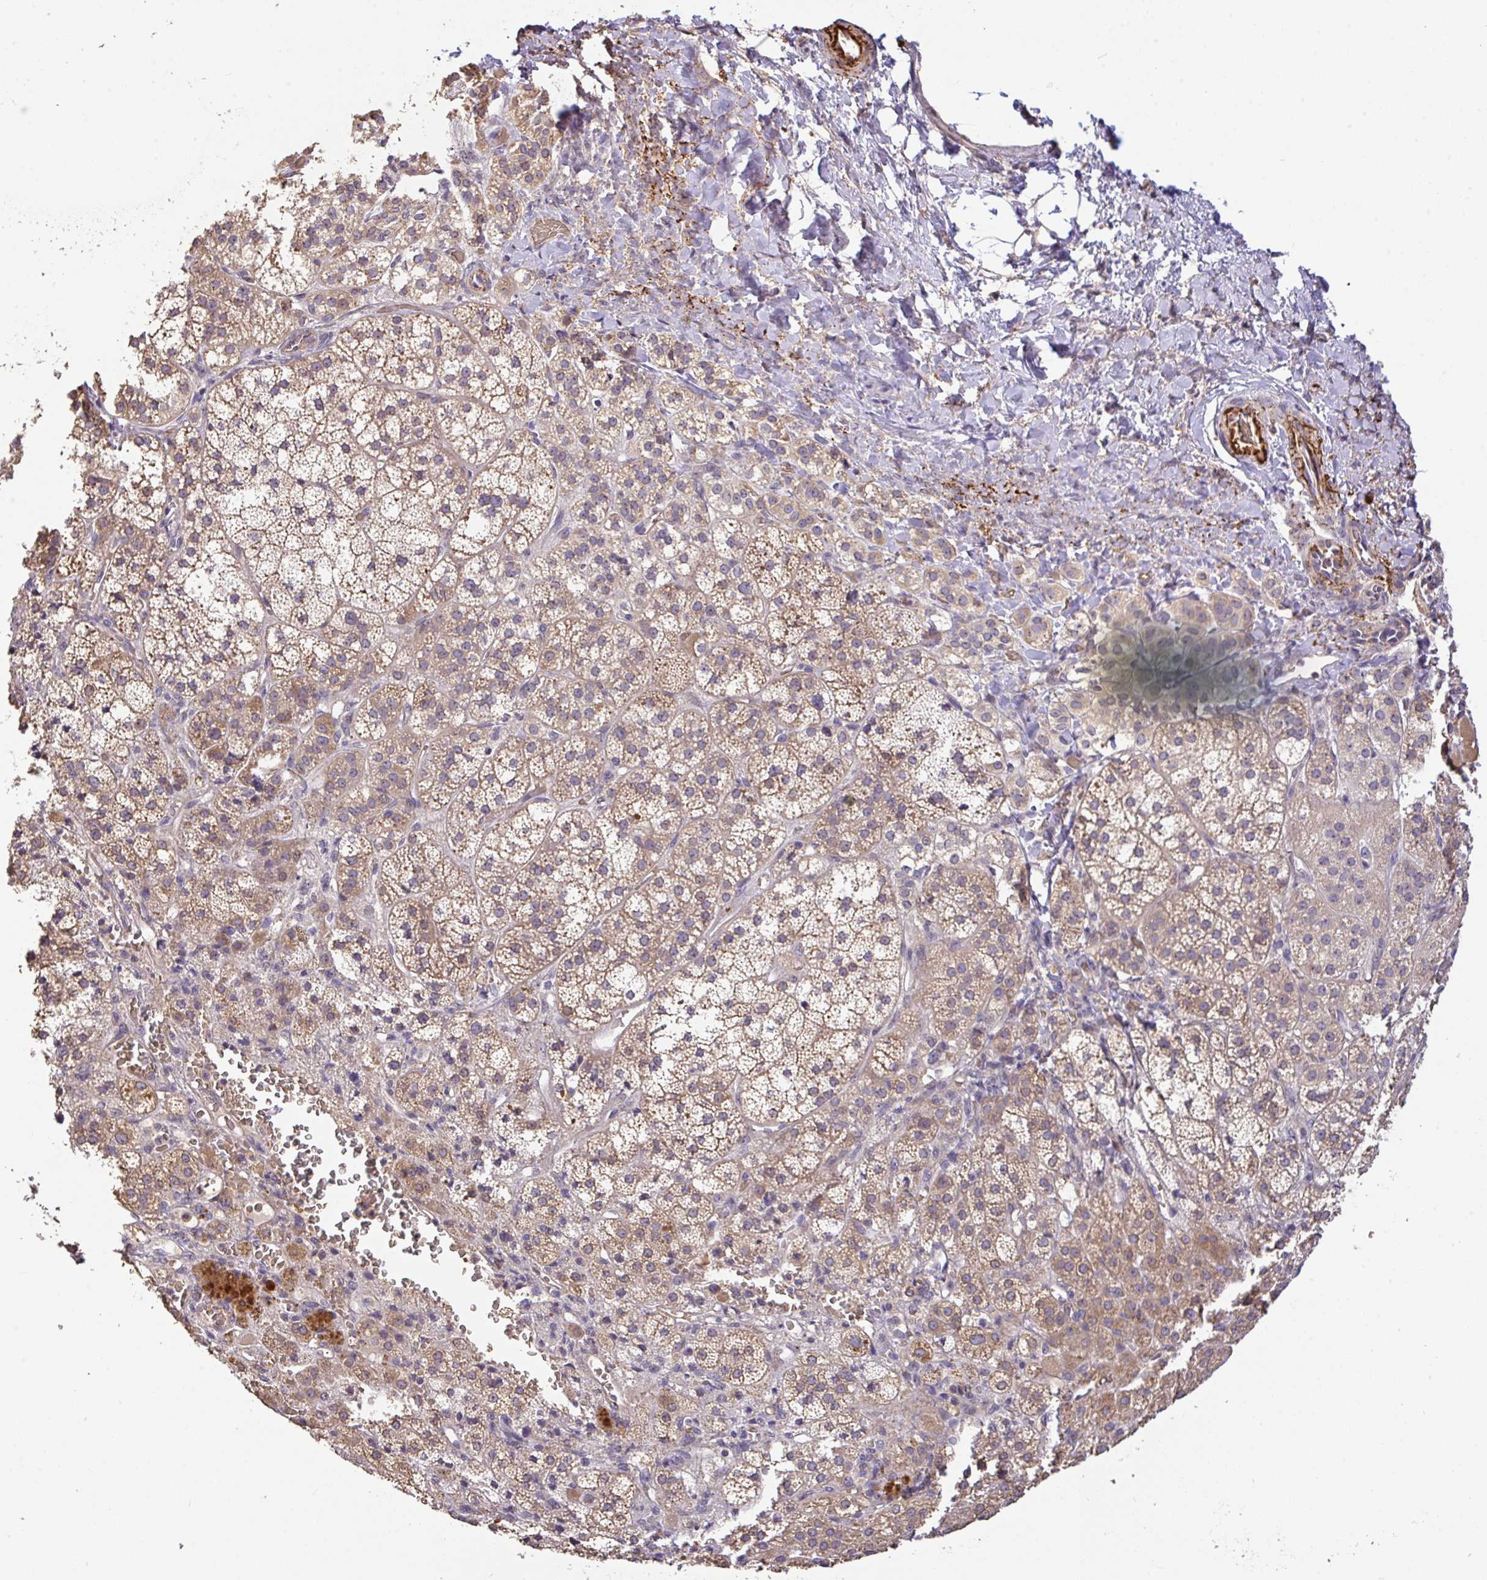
{"staining": {"intensity": "moderate", "quantity": ">75%", "location": "cytoplasmic/membranous"}, "tissue": "adrenal gland", "cell_type": "Glandular cells", "image_type": "normal", "snomed": [{"axis": "morphology", "description": "Normal tissue, NOS"}, {"axis": "topography", "description": "Adrenal gland"}], "caption": "Adrenal gland stained for a protein exhibits moderate cytoplasmic/membranous positivity in glandular cells. Using DAB (brown) and hematoxylin (blue) stains, captured at high magnification using brightfield microscopy.", "gene": "C1QTNF9B", "patient": {"sex": "female", "age": 60}}